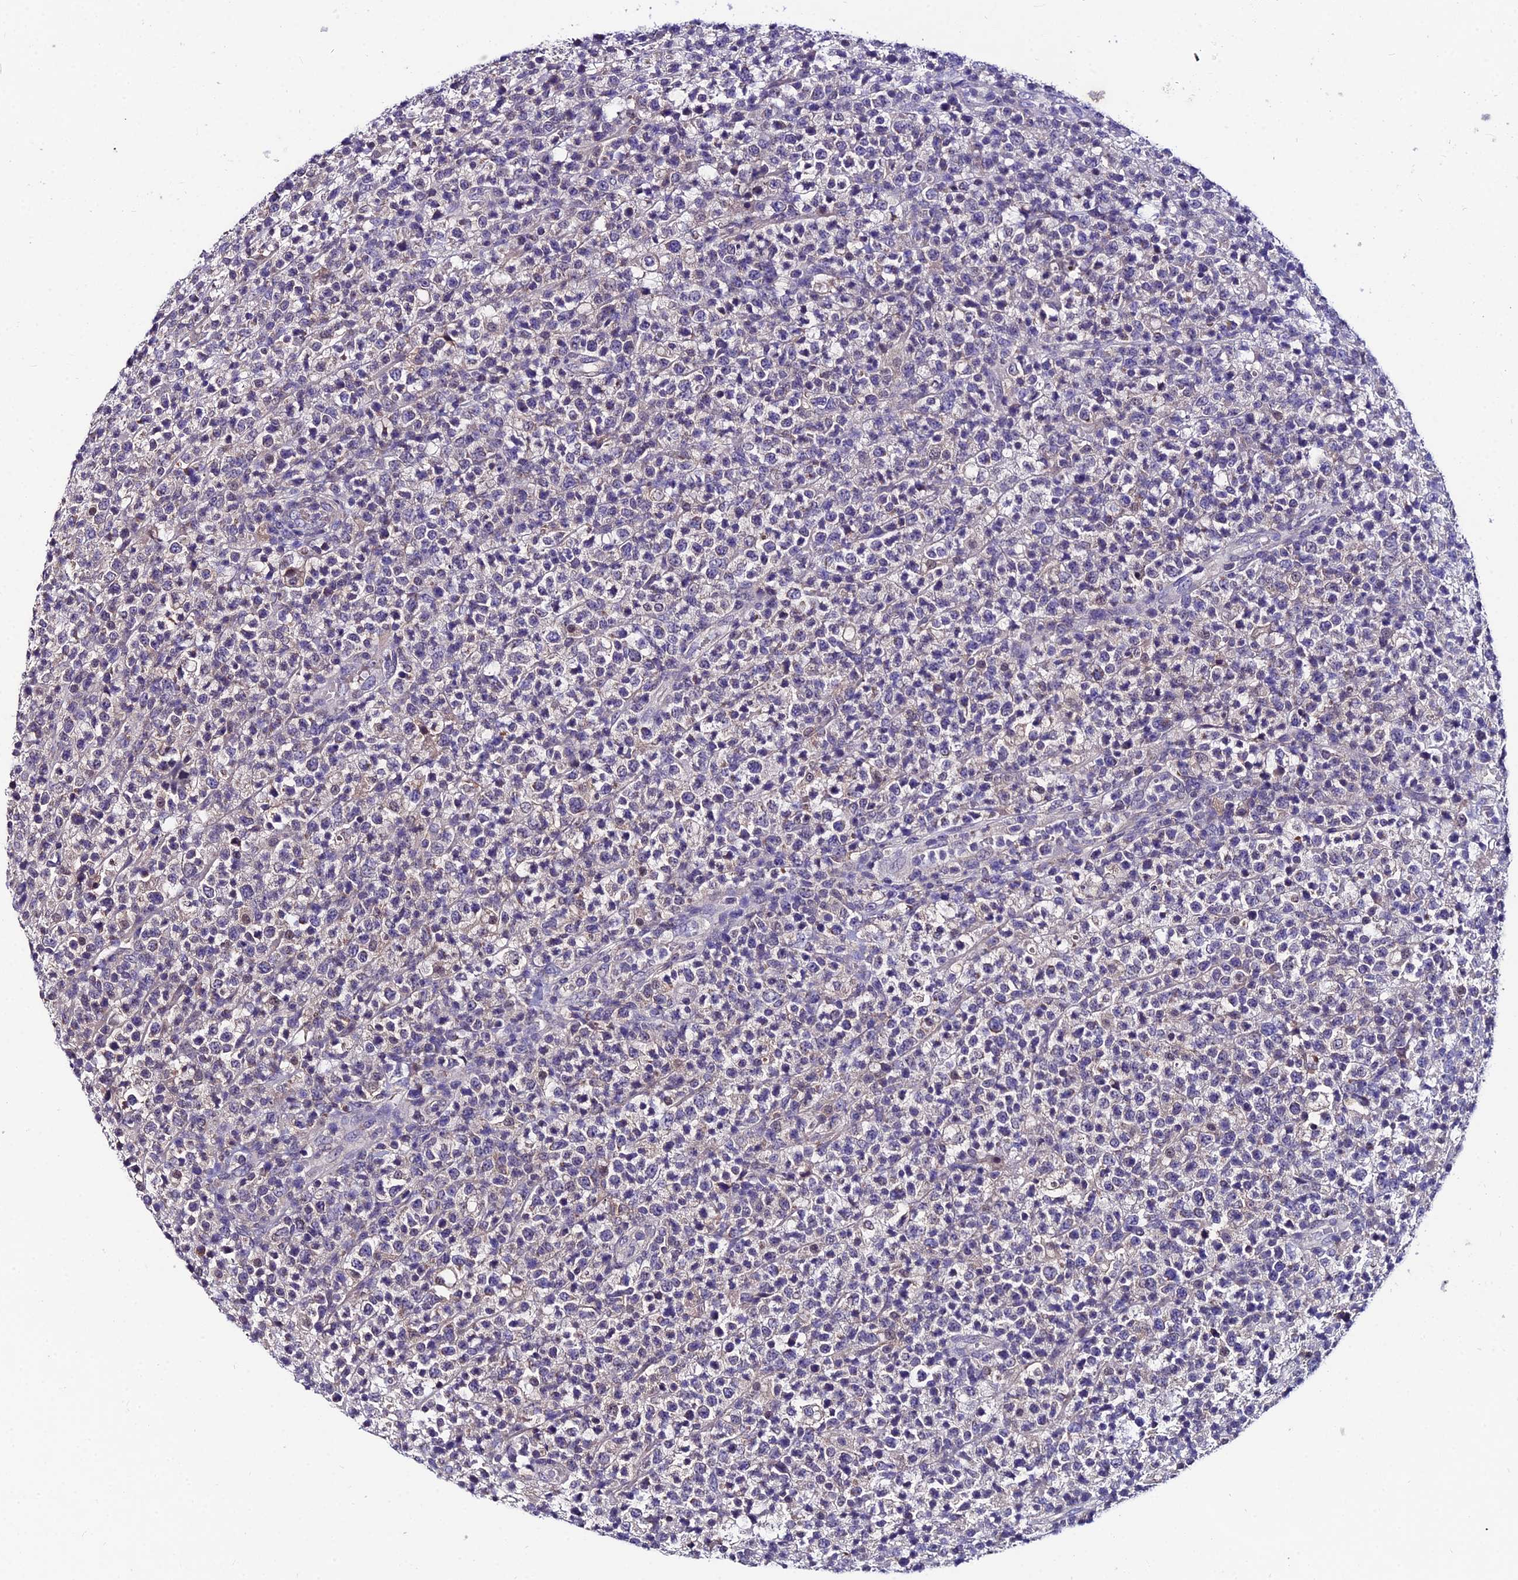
{"staining": {"intensity": "negative", "quantity": "none", "location": "none"}, "tissue": "lymphoma", "cell_type": "Tumor cells", "image_type": "cancer", "snomed": [{"axis": "morphology", "description": "Malignant lymphoma, non-Hodgkin's type, High grade"}, {"axis": "topography", "description": "Colon"}], "caption": "The histopathology image demonstrates no staining of tumor cells in malignant lymphoma, non-Hodgkin's type (high-grade). (DAB IHC, high magnification).", "gene": "LGALS7", "patient": {"sex": "female", "age": 53}}